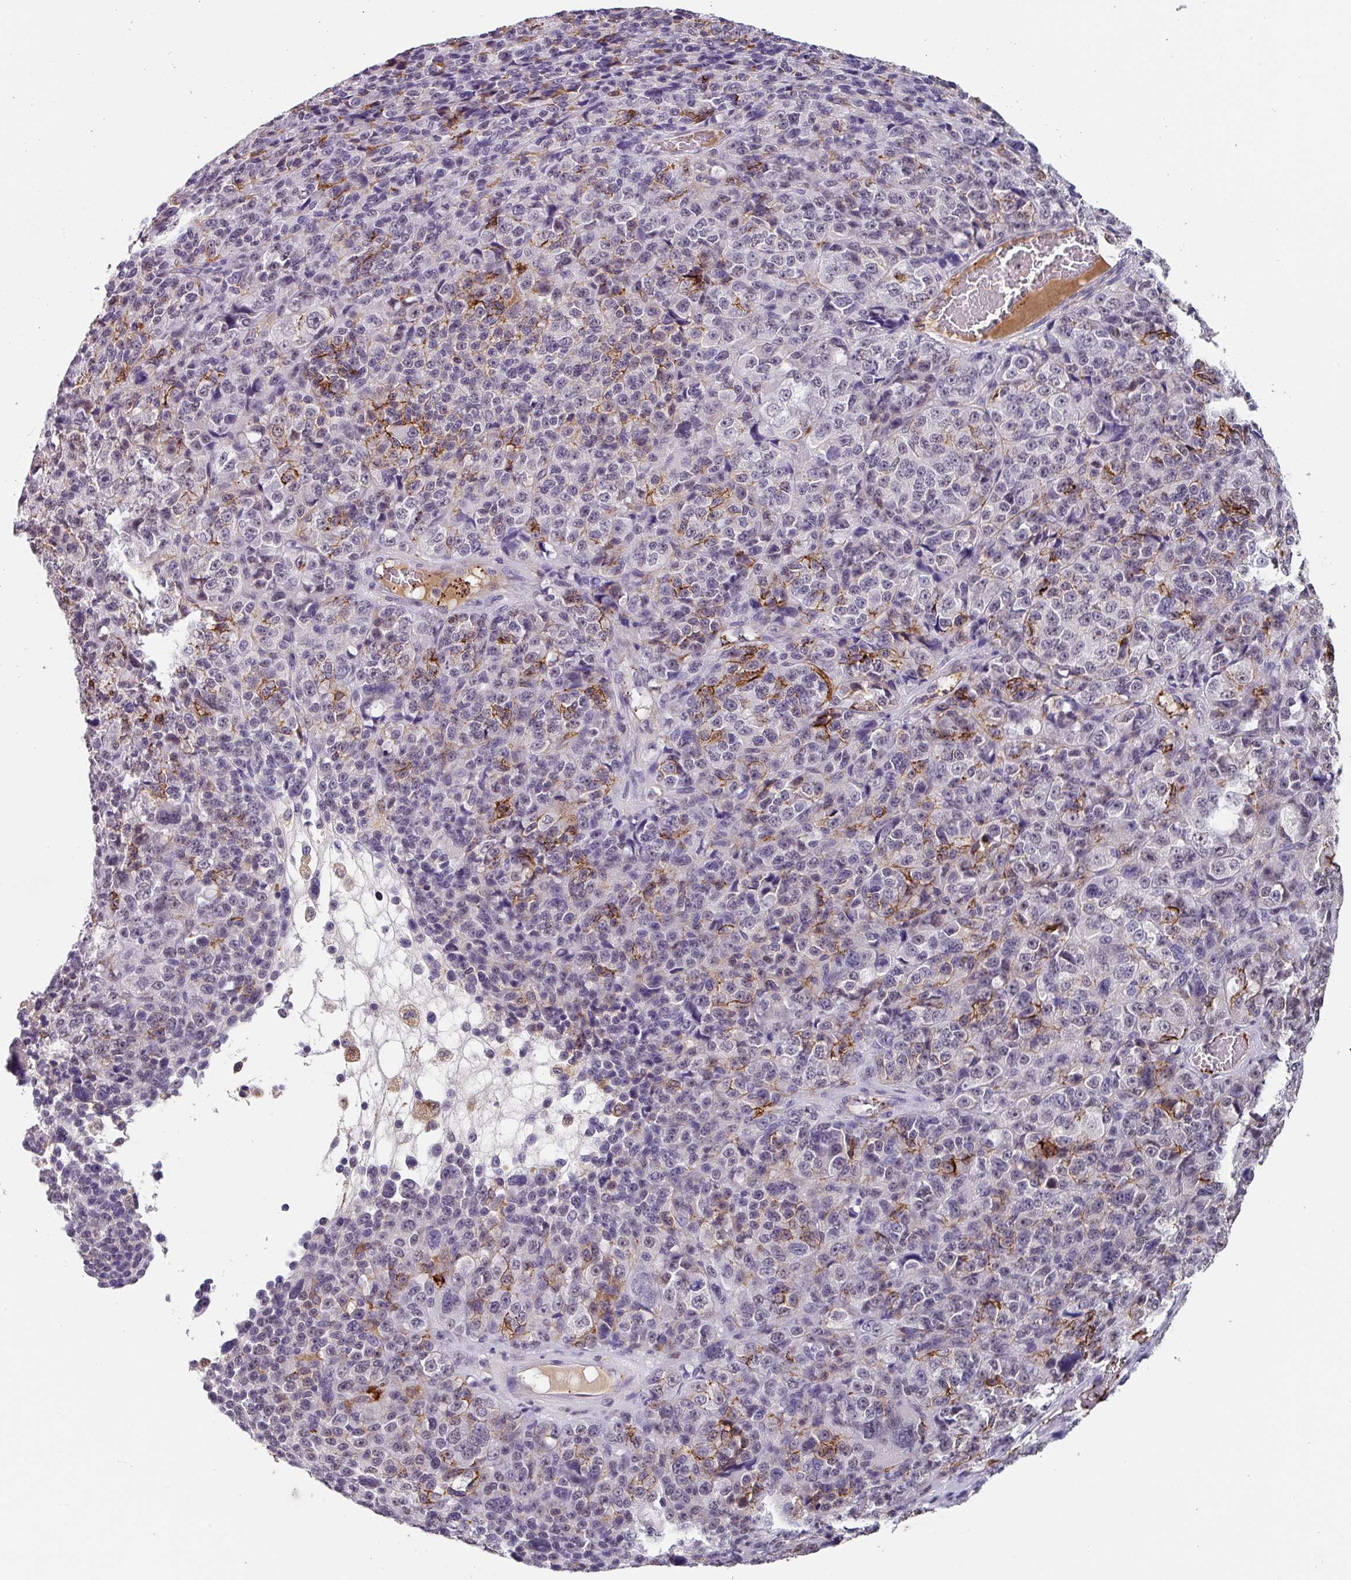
{"staining": {"intensity": "negative", "quantity": "none", "location": "none"}, "tissue": "melanoma", "cell_type": "Tumor cells", "image_type": "cancer", "snomed": [{"axis": "morphology", "description": "Malignant melanoma, Metastatic site"}, {"axis": "topography", "description": "Brain"}], "caption": "Immunohistochemical staining of human melanoma reveals no significant positivity in tumor cells. (Brightfield microscopy of DAB IHC at high magnification).", "gene": "C1QB", "patient": {"sex": "female", "age": 56}}